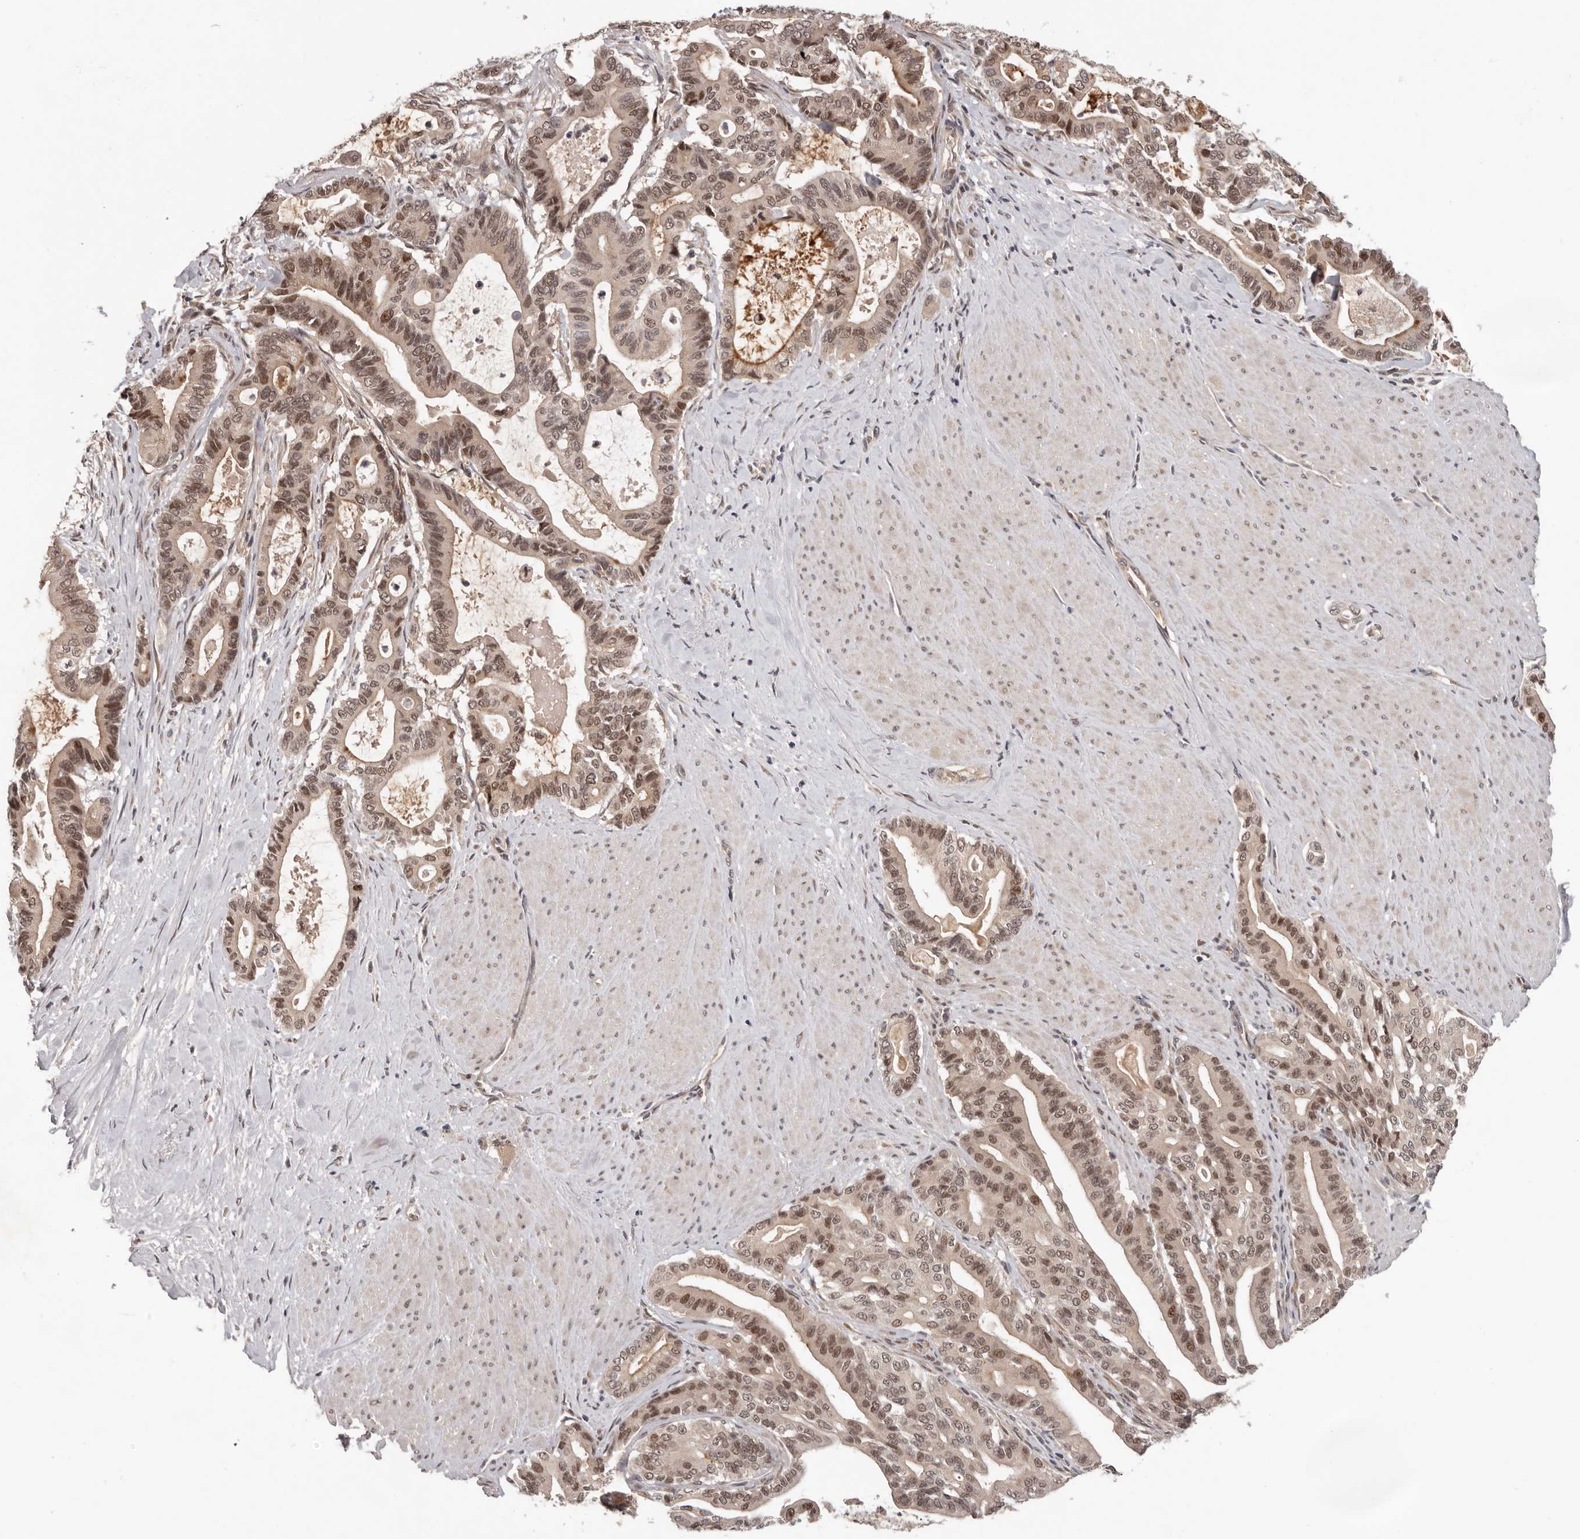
{"staining": {"intensity": "moderate", "quantity": ">75%", "location": "cytoplasmic/membranous,nuclear"}, "tissue": "pancreatic cancer", "cell_type": "Tumor cells", "image_type": "cancer", "snomed": [{"axis": "morphology", "description": "Adenocarcinoma, NOS"}, {"axis": "topography", "description": "Pancreas"}], "caption": "About >75% of tumor cells in human pancreatic cancer (adenocarcinoma) reveal moderate cytoplasmic/membranous and nuclear protein expression as visualized by brown immunohistochemical staining.", "gene": "TBX5", "patient": {"sex": "male", "age": 63}}